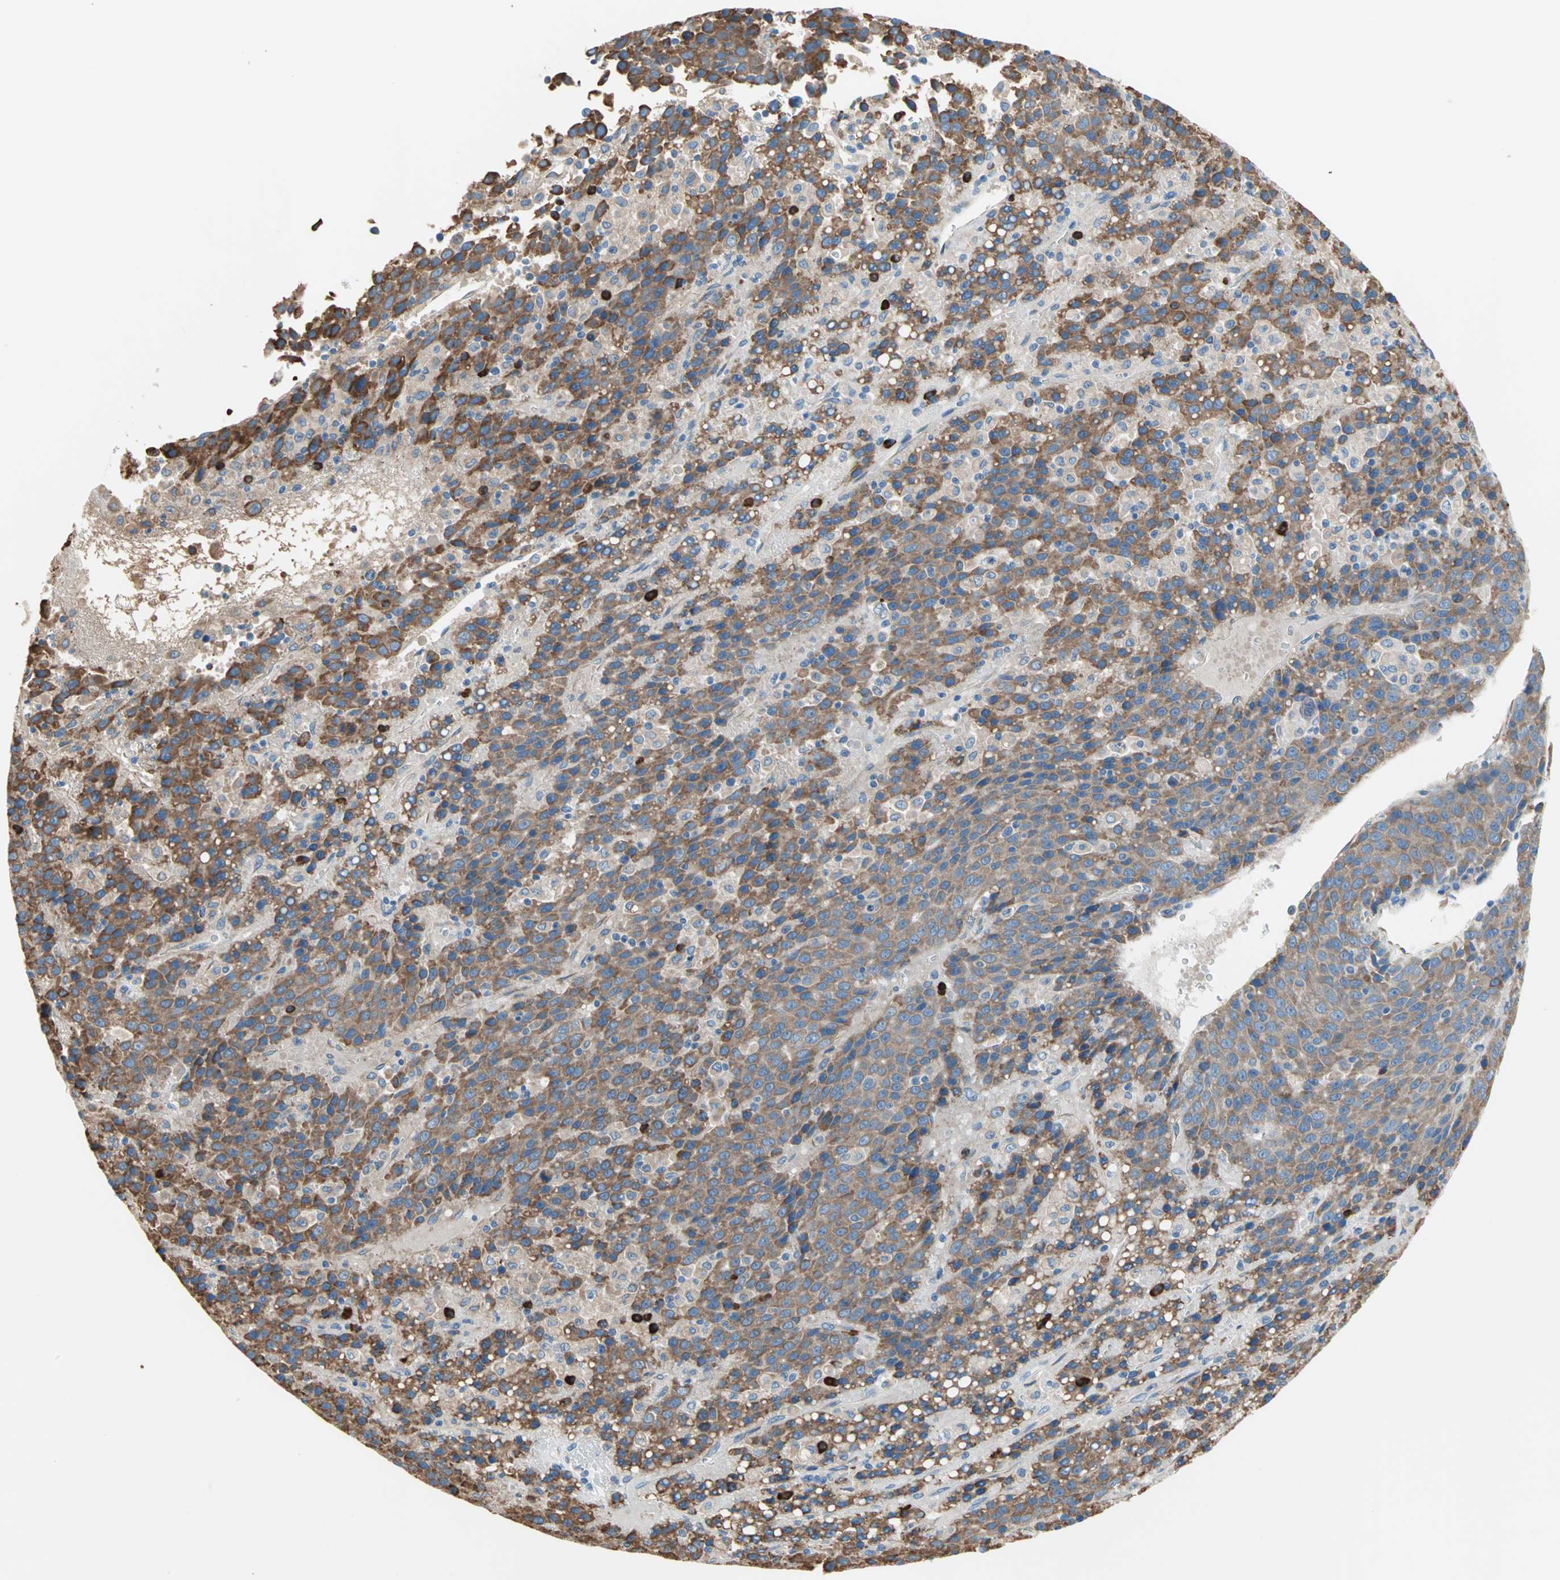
{"staining": {"intensity": "strong", "quantity": ">75%", "location": "cytoplasmic/membranous"}, "tissue": "liver cancer", "cell_type": "Tumor cells", "image_type": "cancer", "snomed": [{"axis": "morphology", "description": "Carcinoma, Hepatocellular, NOS"}, {"axis": "topography", "description": "Liver"}], "caption": "Immunohistochemical staining of human liver cancer (hepatocellular carcinoma) shows high levels of strong cytoplasmic/membranous positivity in about >75% of tumor cells.", "gene": "PLCXD1", "patient": {"sex": "female", "age": 53}}